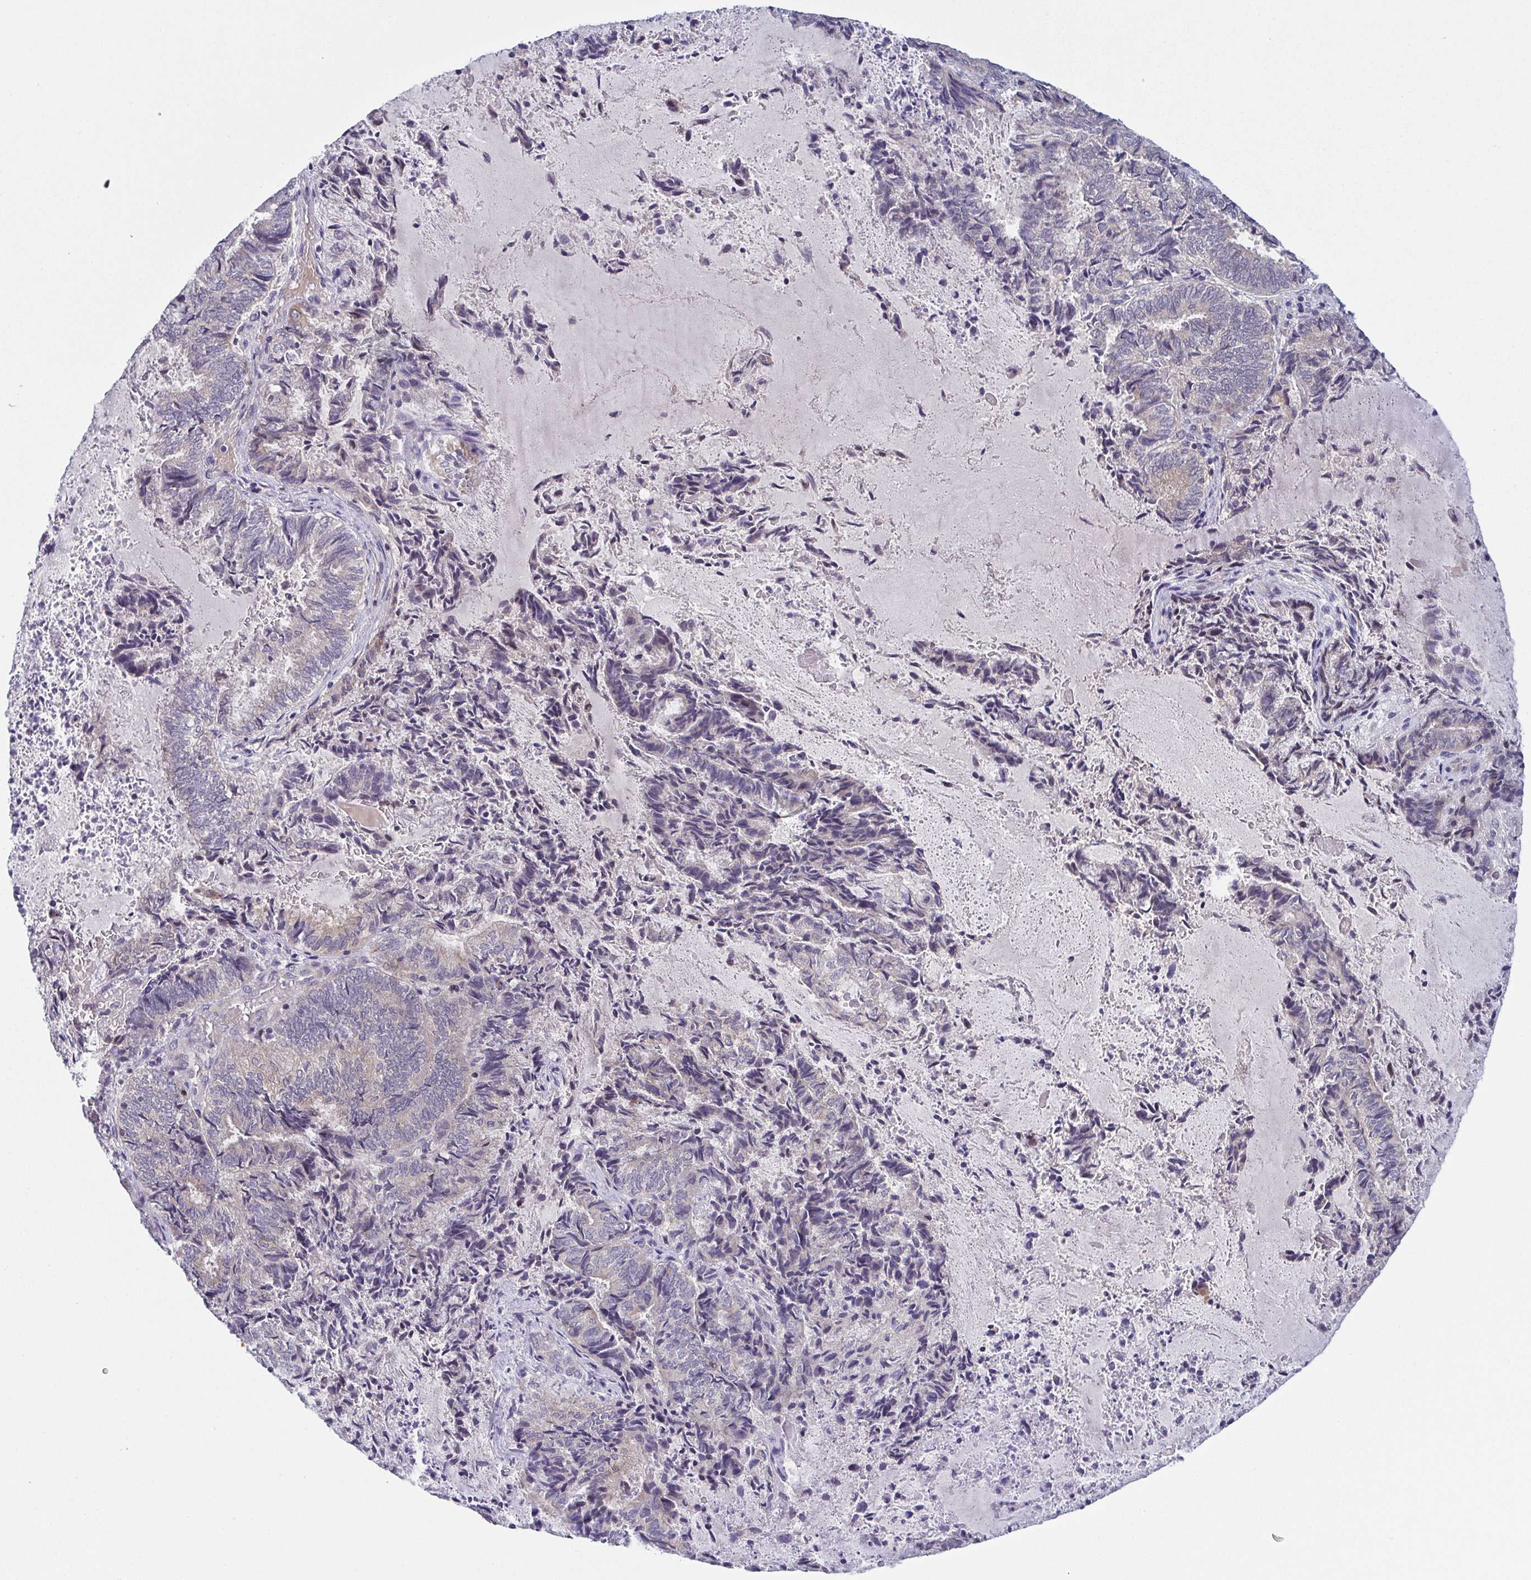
{"staining": {"intensity": "negative", "quantity": "none", "location": "none"}, "tissue": "endometrial cancer", "cell_type": "Tumor cells", "image_type": "cancer", "snomed": [{"axis": "morphology", "description": "Adenocarcinoma, NOS"}, {"axis": "topography", "description": "Endometrium"}], "caption": "This is a histopathology image of immunohistochemistry (IHC) staining of endometrial cancer, which shows no staining in tumor cells.", "gene": "BCL2L1", "patient": {"sex": "female", "age": 80}}